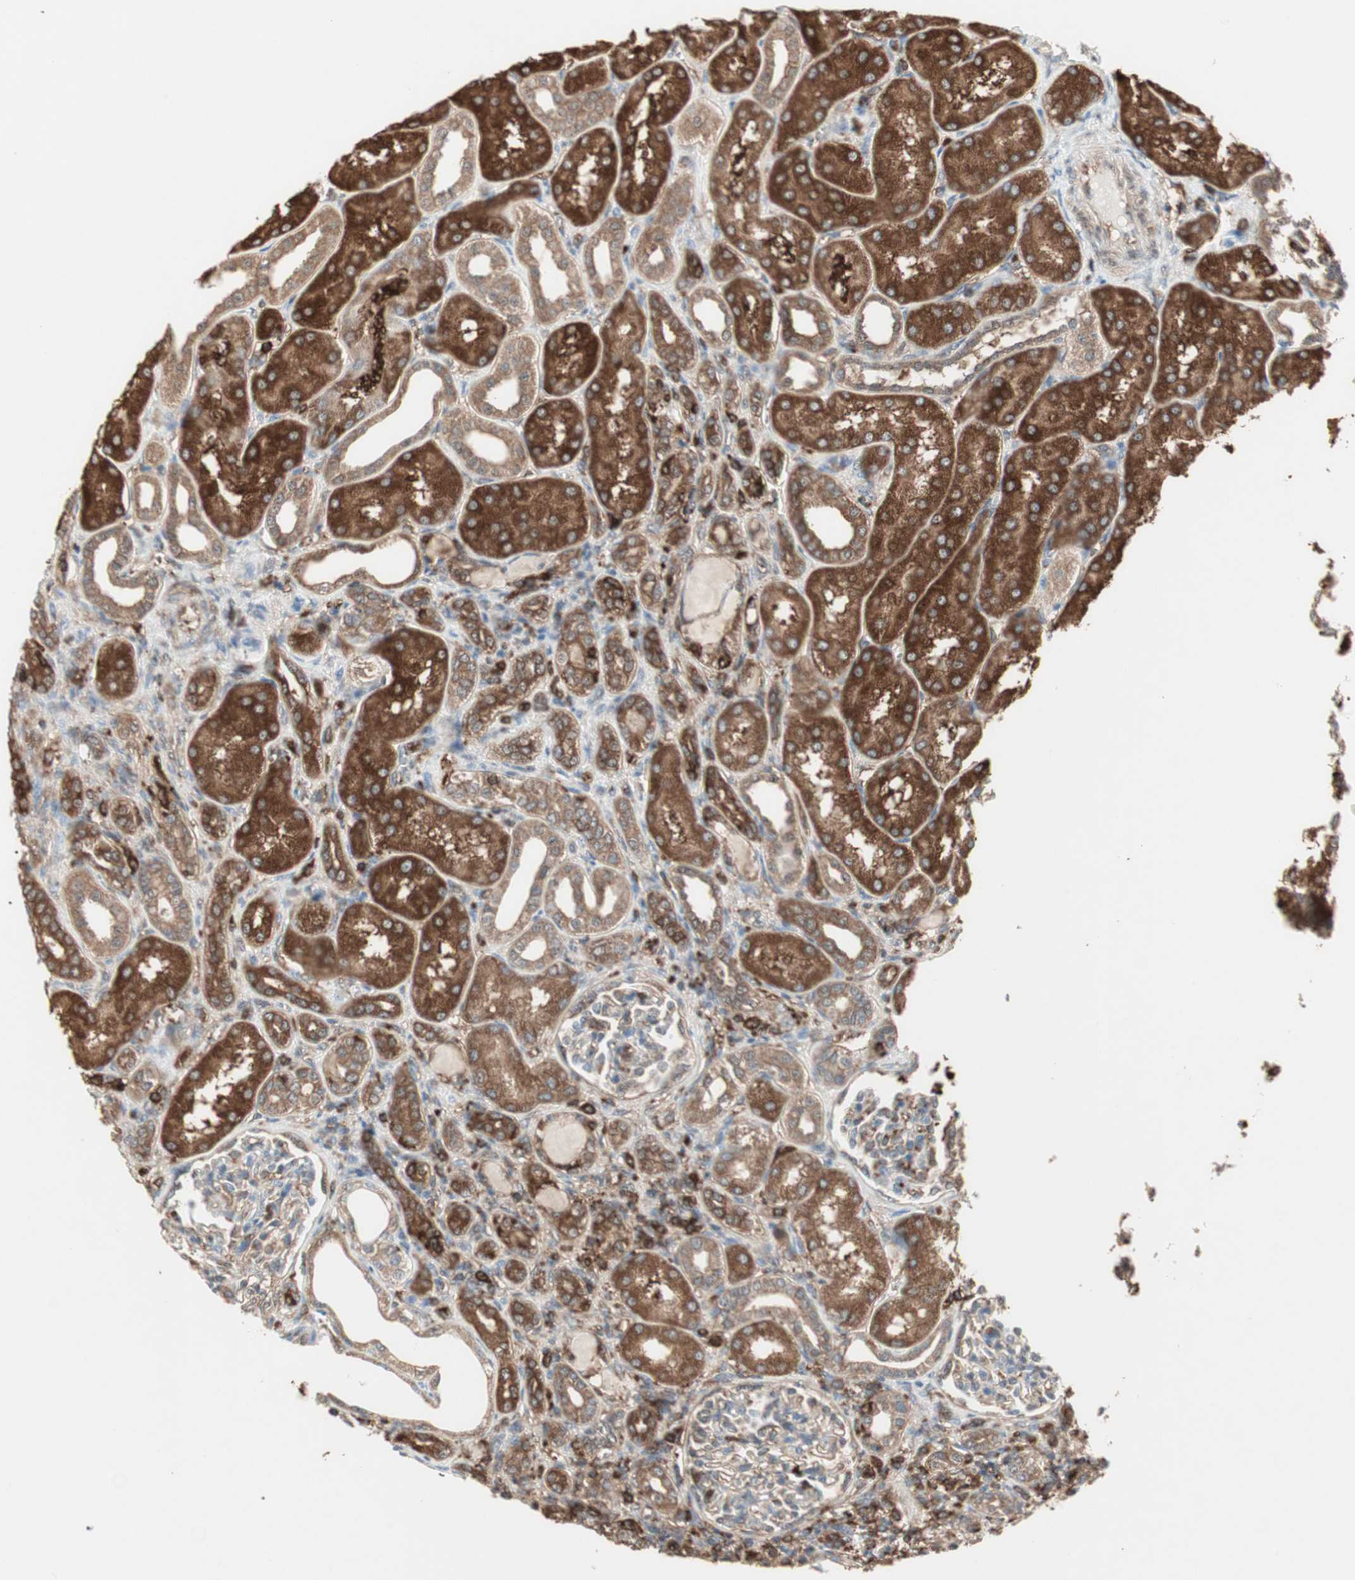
{"staining": {"intensity": "moderate", "quantity": "25%-75%", "location": "cytoplasmic/membranous"}, "tissue": "kidney", "cell_type": "Cells in glomeruli", "image_type": "normal", "snomed": [{"axis": "morphology", "description": "Normal tissue, NOS"}, {"axis": "topography", "description": "Kidney"}], "caption": "Protein analysis of normal kidney reveals moderate cytoplasmic/membranous positivity in approximately 25%-75% of cells in glomeruli.", "gene": "MMP3", "patient": {"sex": "male", "age": 7}}